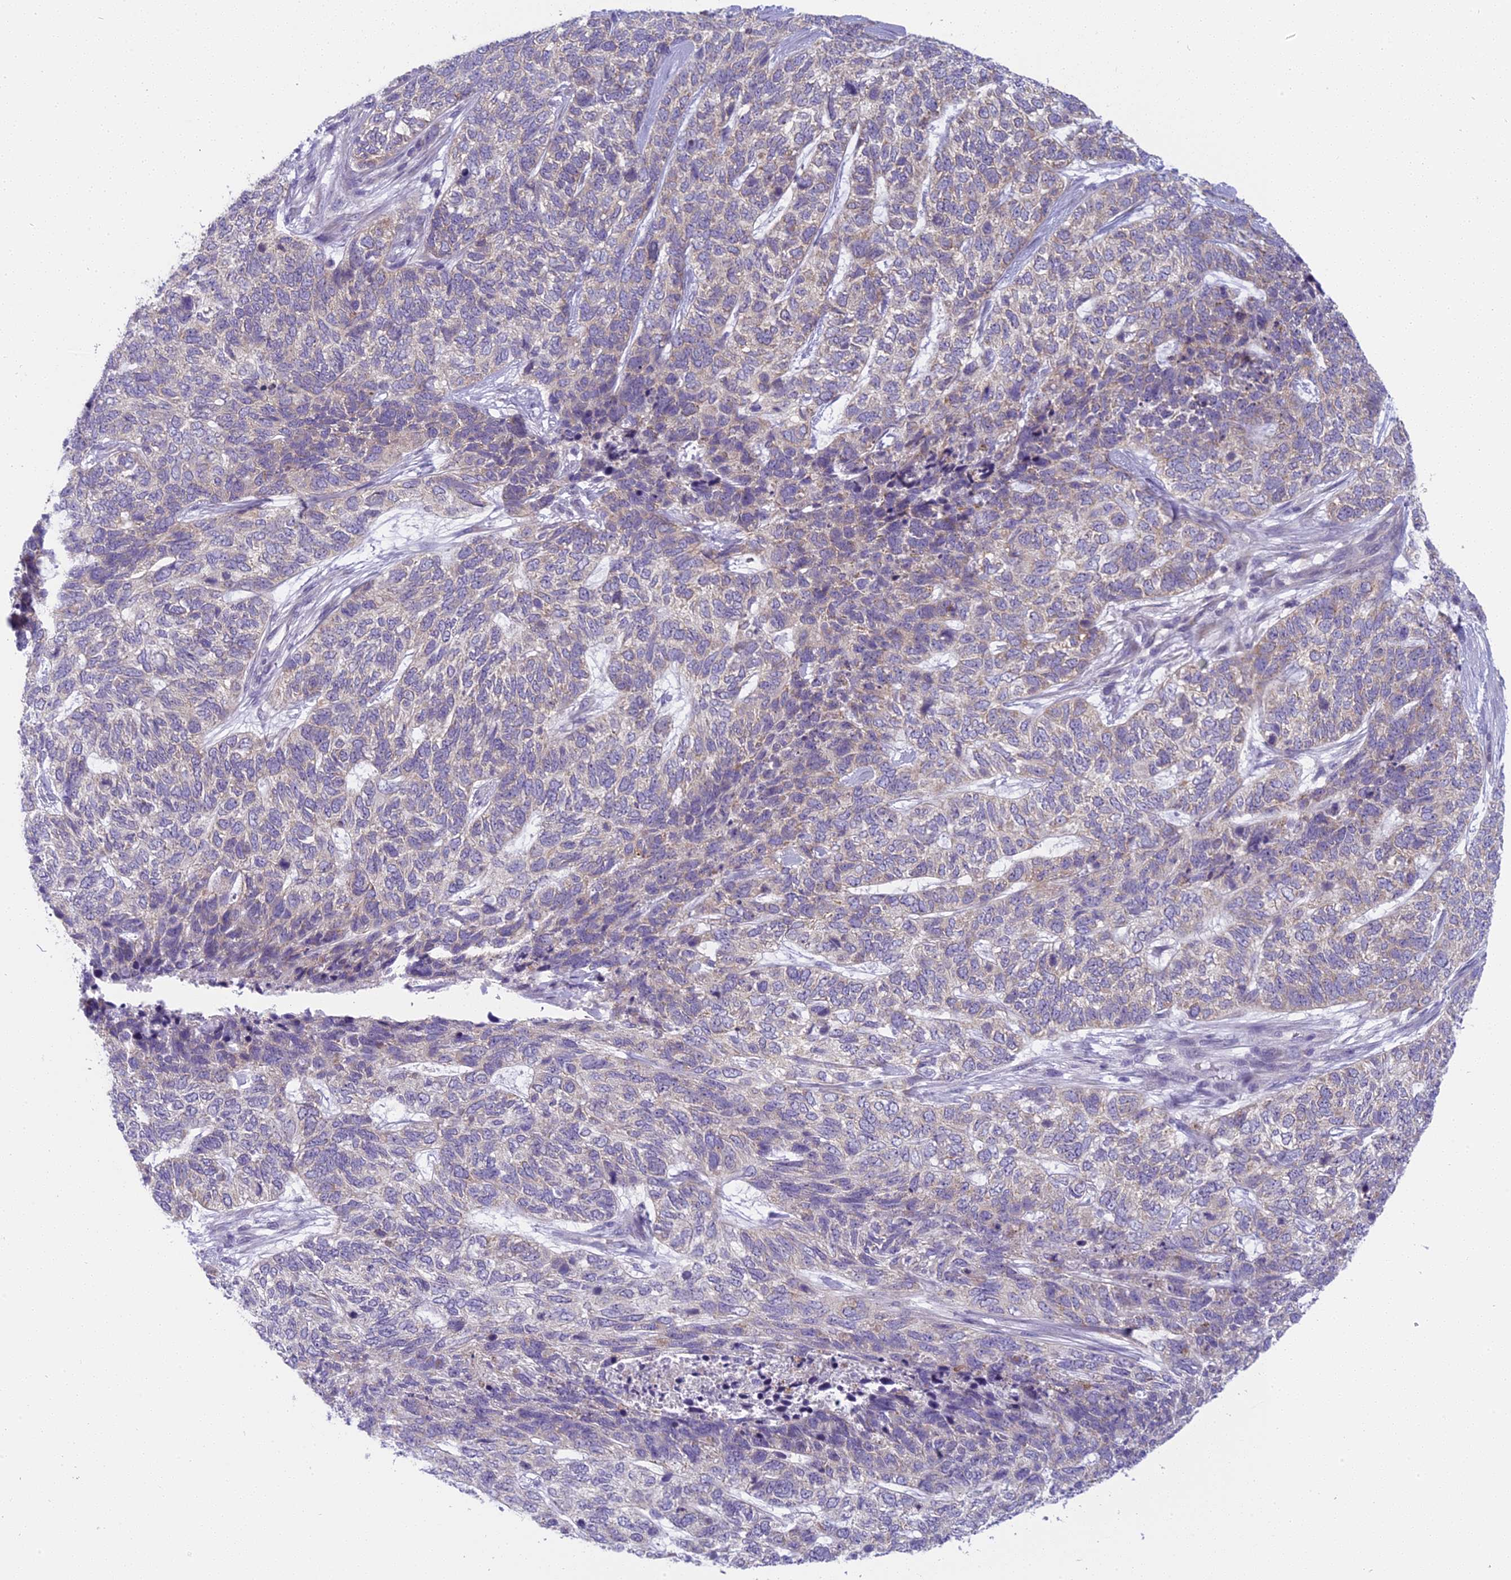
{"staining": {"intensity": "negative", "quantity": "none", "location": "none"}, "tissue": "skin cancer", "cell_type": "Tumor cells", "image_type": "cancer", "snomed": [{"axis": "morphology", "description": "Basal cell carcinoma"}, {"axis": "topography", "description": "Skin"}], "caption": "High power microscopy histopathology image of an IHC micrograph of basal cell carcinoma (skin), revealing no significant positivity in tumor cells.", "gene": "ARHGEF37", "patient": {"sex": "female", "age": 65}}